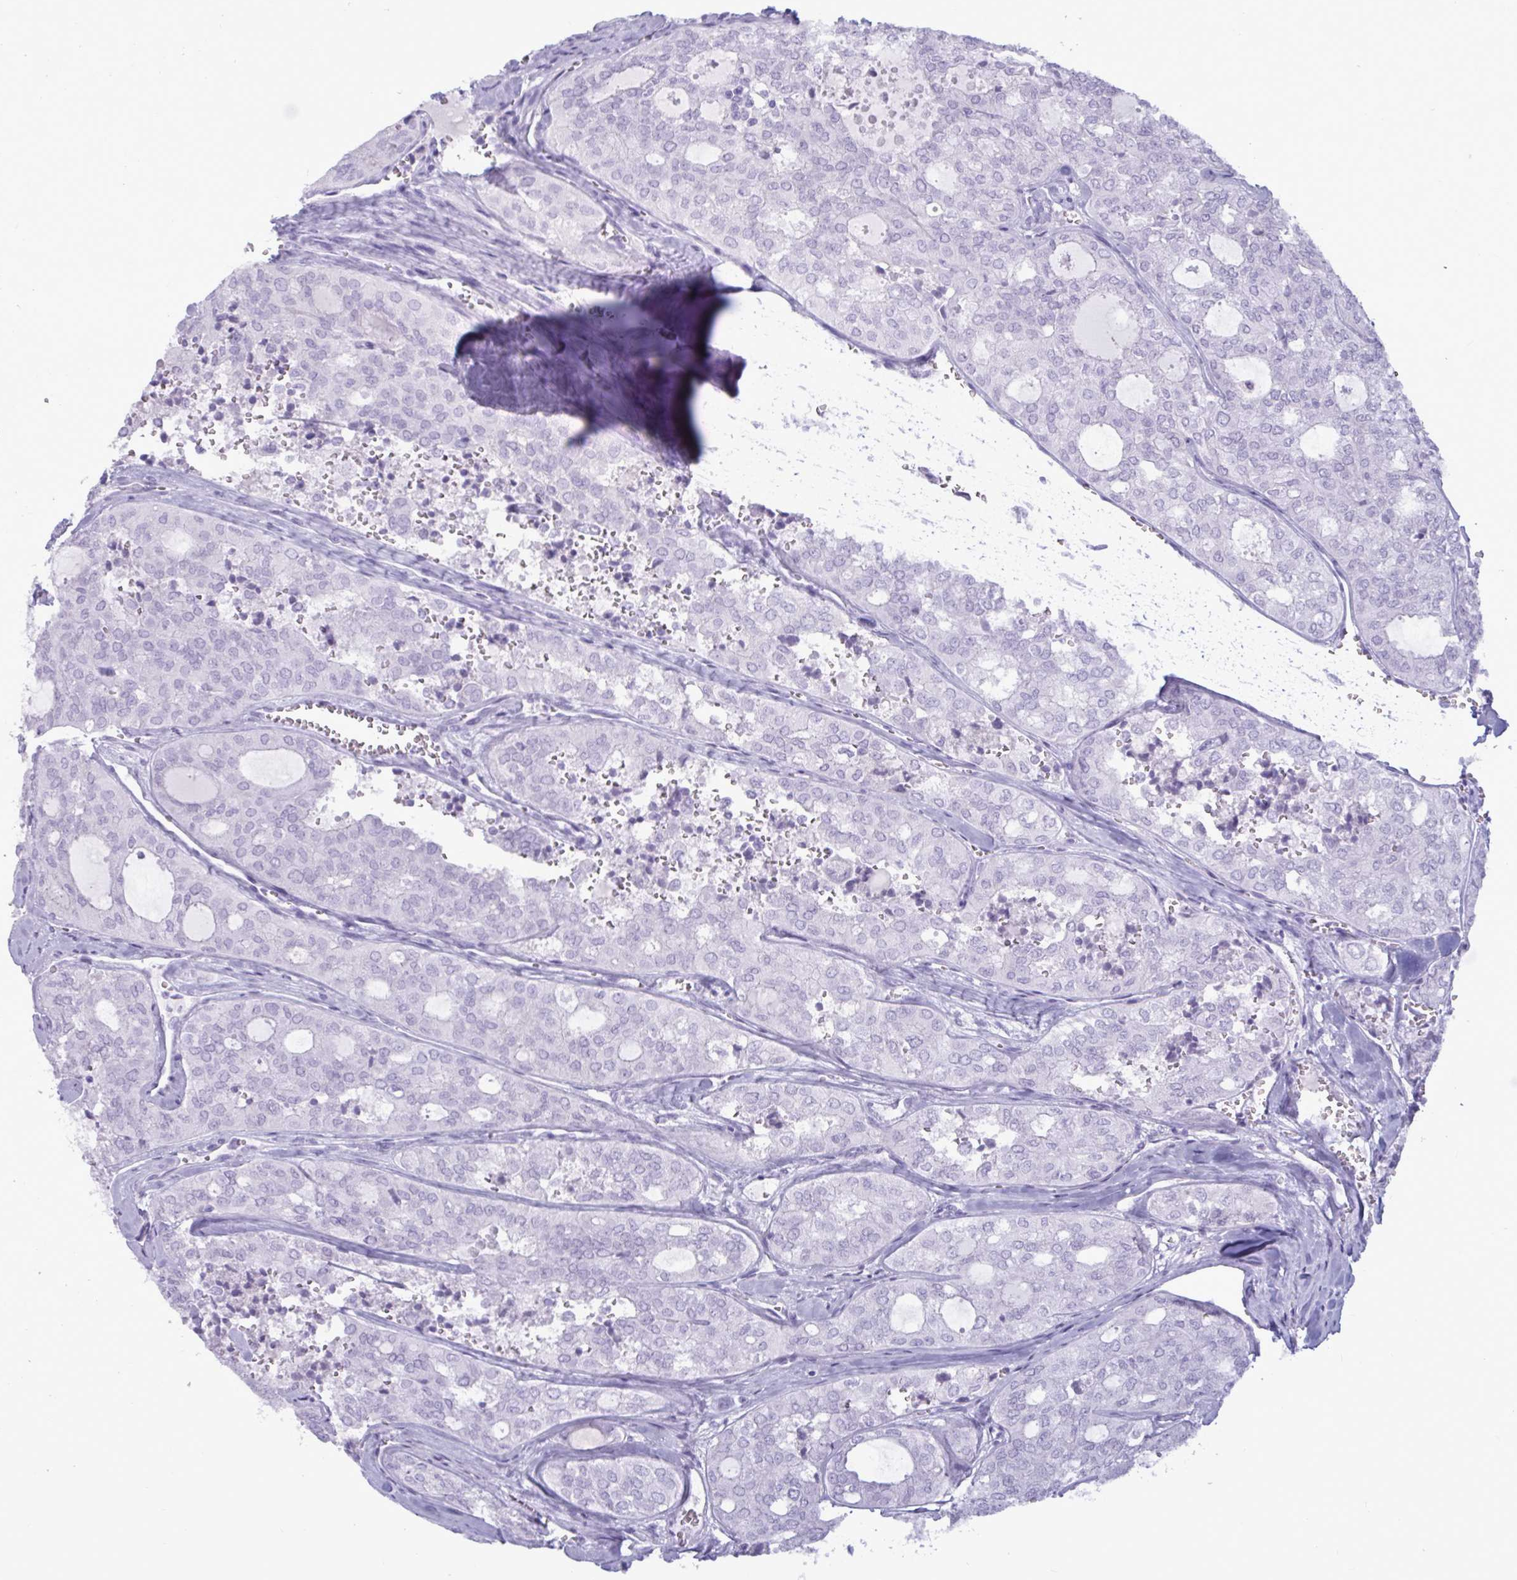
{"staining": {"intensity": "negative", "quantity": "none", "location": "none"}, "tissue": "thyroid cancer", "cell_type": "Tumor cells", "image_type": "cancer", "snomed": [{"axis": "morphology", "description": "Follicular adenoma carcinoma, NOS"}, {"axis": "topography", "description": "Thyroid gland"}], "caption": "Immunohistochemistry histopathology image of neoplastic tissue: follicular adenoma carcinoma (thyroid) stained with DAB (3,3'-diaminobenzidine) displays no significant protein expression in tumor cells.", "gene": "BBS10", "patient": {"sex": "male", "age": 75}}